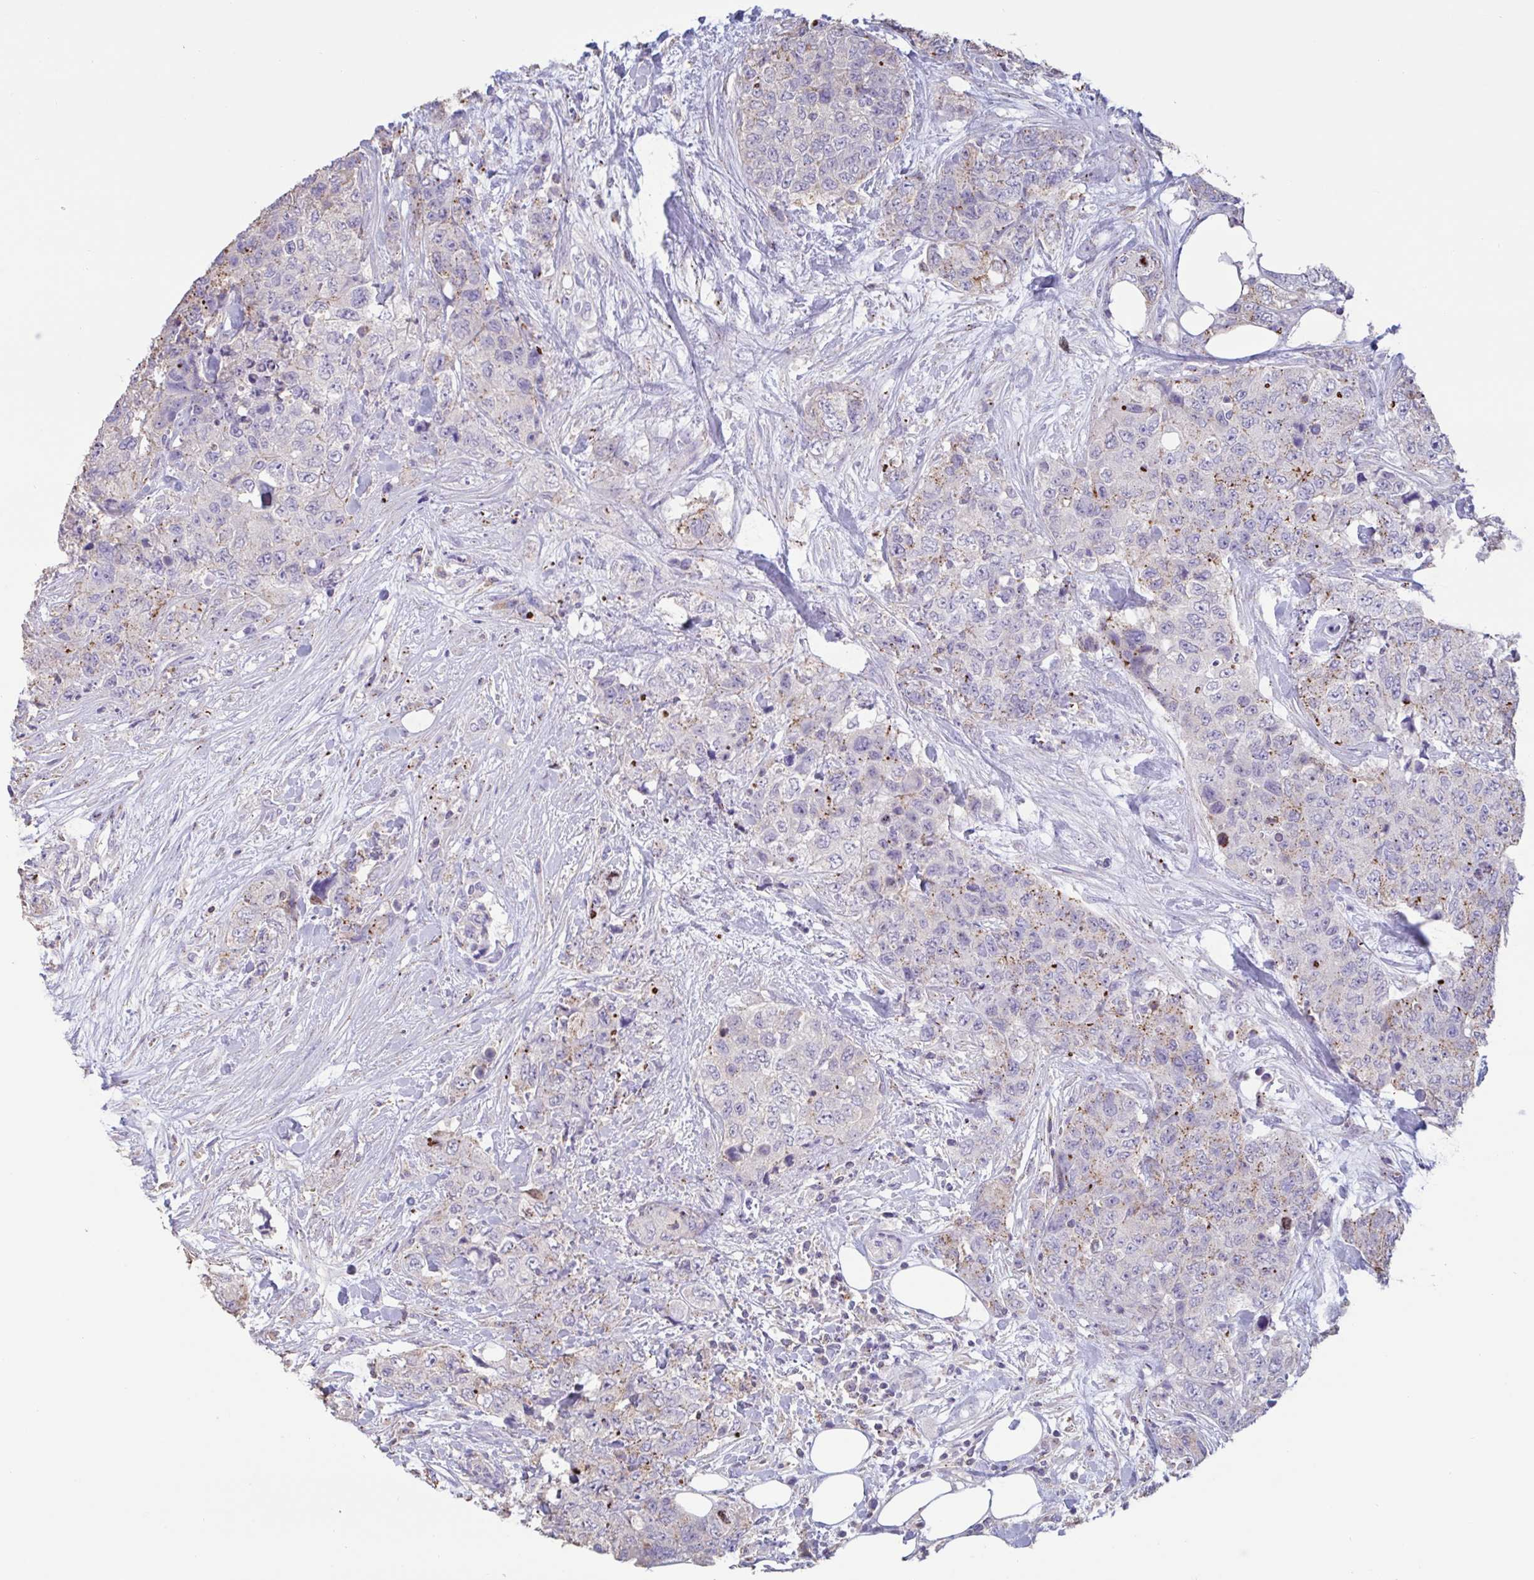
{"staining": {"intensity": "weak", "quantity": "25%-75%", "location": "cytoplasmic/membranous"}, "tissue": "urothelial cancer", "cell_type": "Tumor cells", "image_type": "cancer", "snomed": [{"axis": "morphology", "description": "Urothelial carcinoma, High grade"}, {"axis": "topography", "description": "Urinary bladder"}], "caption": "Human urothelial cancer stained with a brown dye reveals weak cytoplasmic/membranous positive positivity in approximately 25%-75% of tumor cells.", "gene": "CHMP5", "patient": {"sex": "female", "age": 78}}